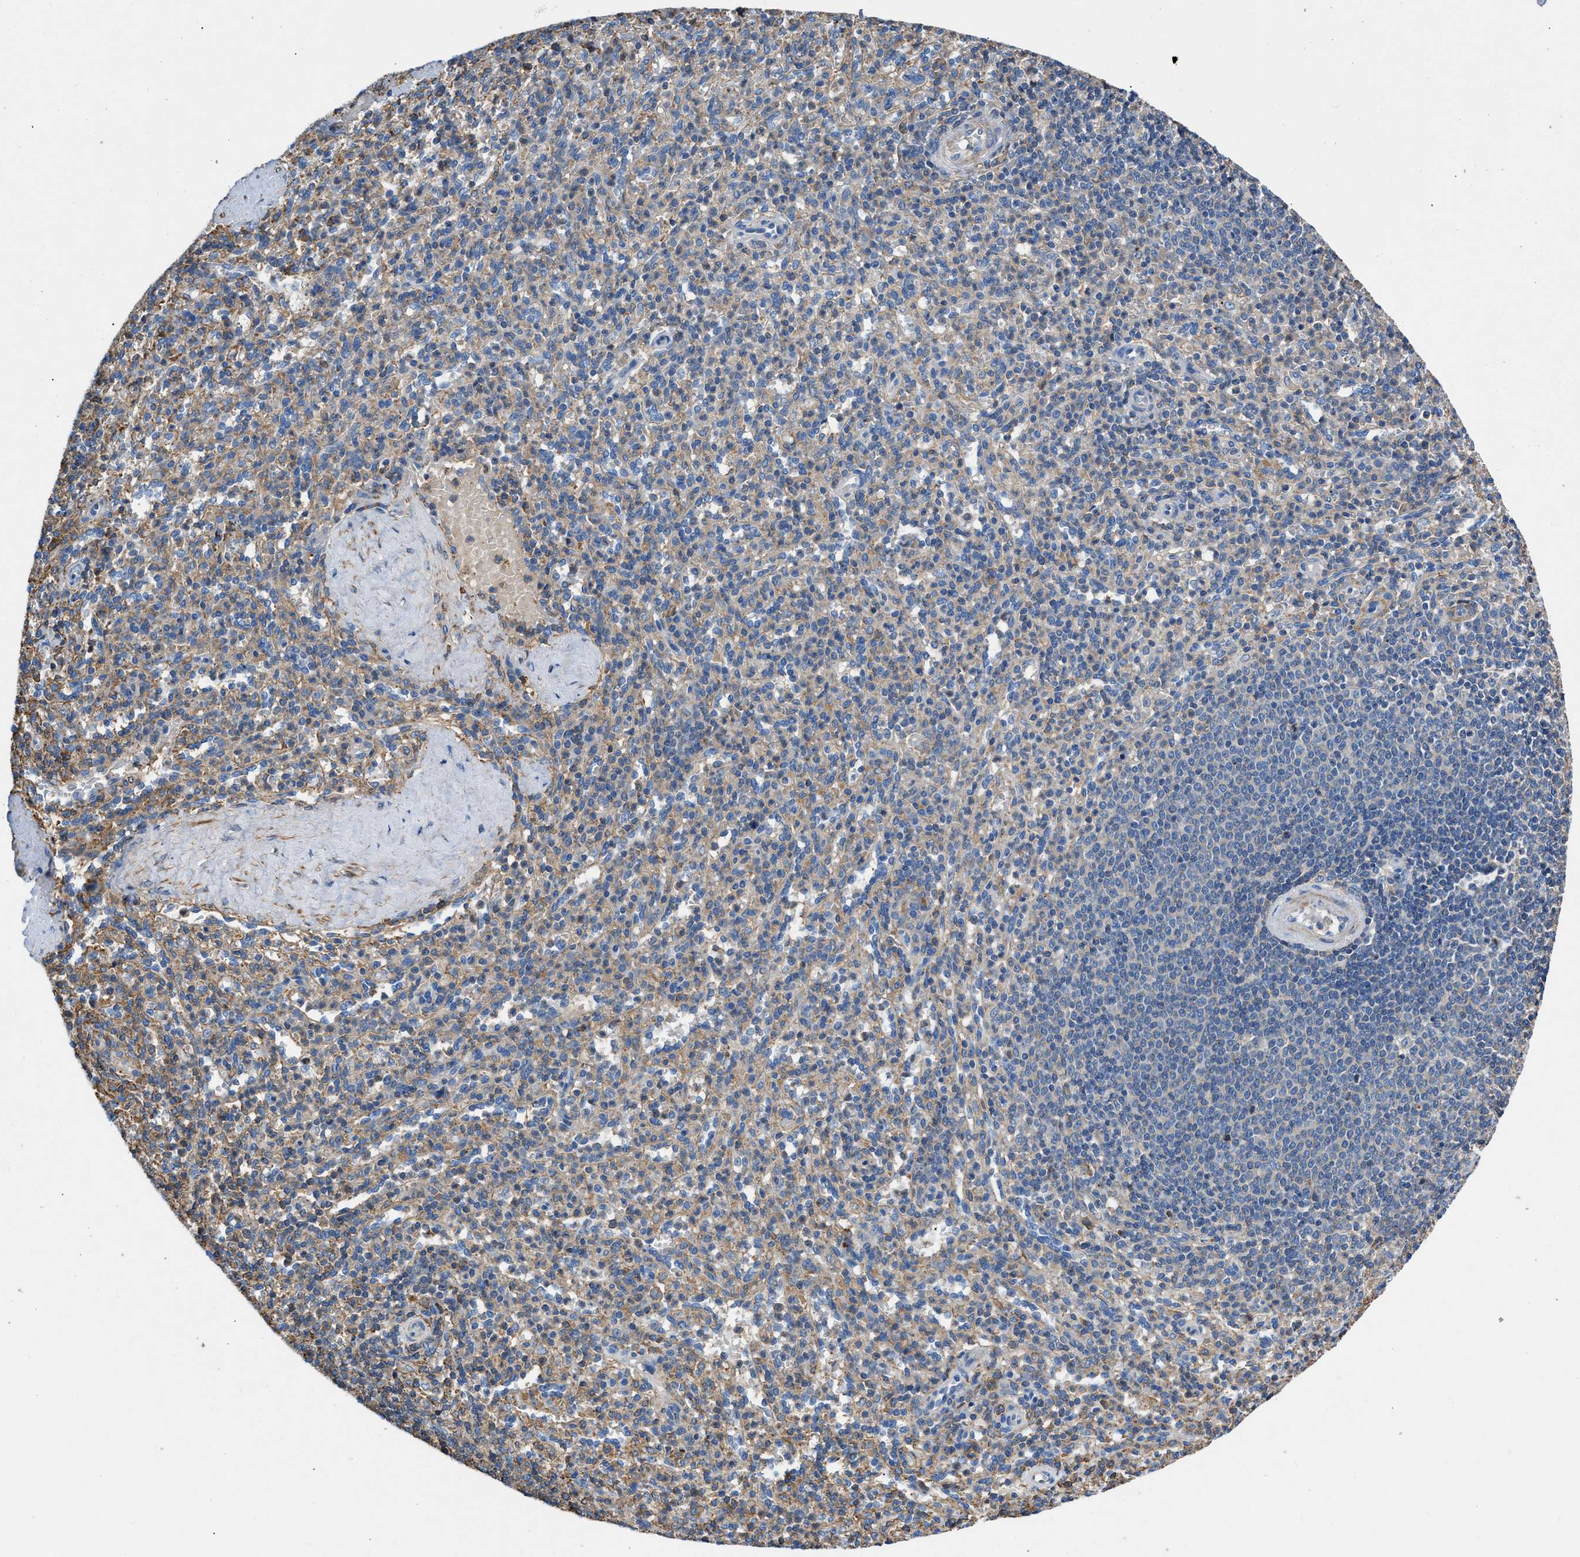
{"staining": {"intensity": "negative", "quantity": "none", "location": "none"}, "tissue": "spleen", "cell_type": "Cells in red pulp", "image_type": "normal", "snomed": [{"axis": "morphology", "description": "Normal tissue, NOS"}, {"axis": "topography", "description": "Spleen"}], "caption": "Immunohistochemistry histopathology image of unremarkable spleen: human spleen stained with DAB (3,3'-diaminobenzidine) displays no significant protein positivity in cells in red pulp.", "gene": "ATP6V0D1", "patient": {"sex": "male", "age": 36}}